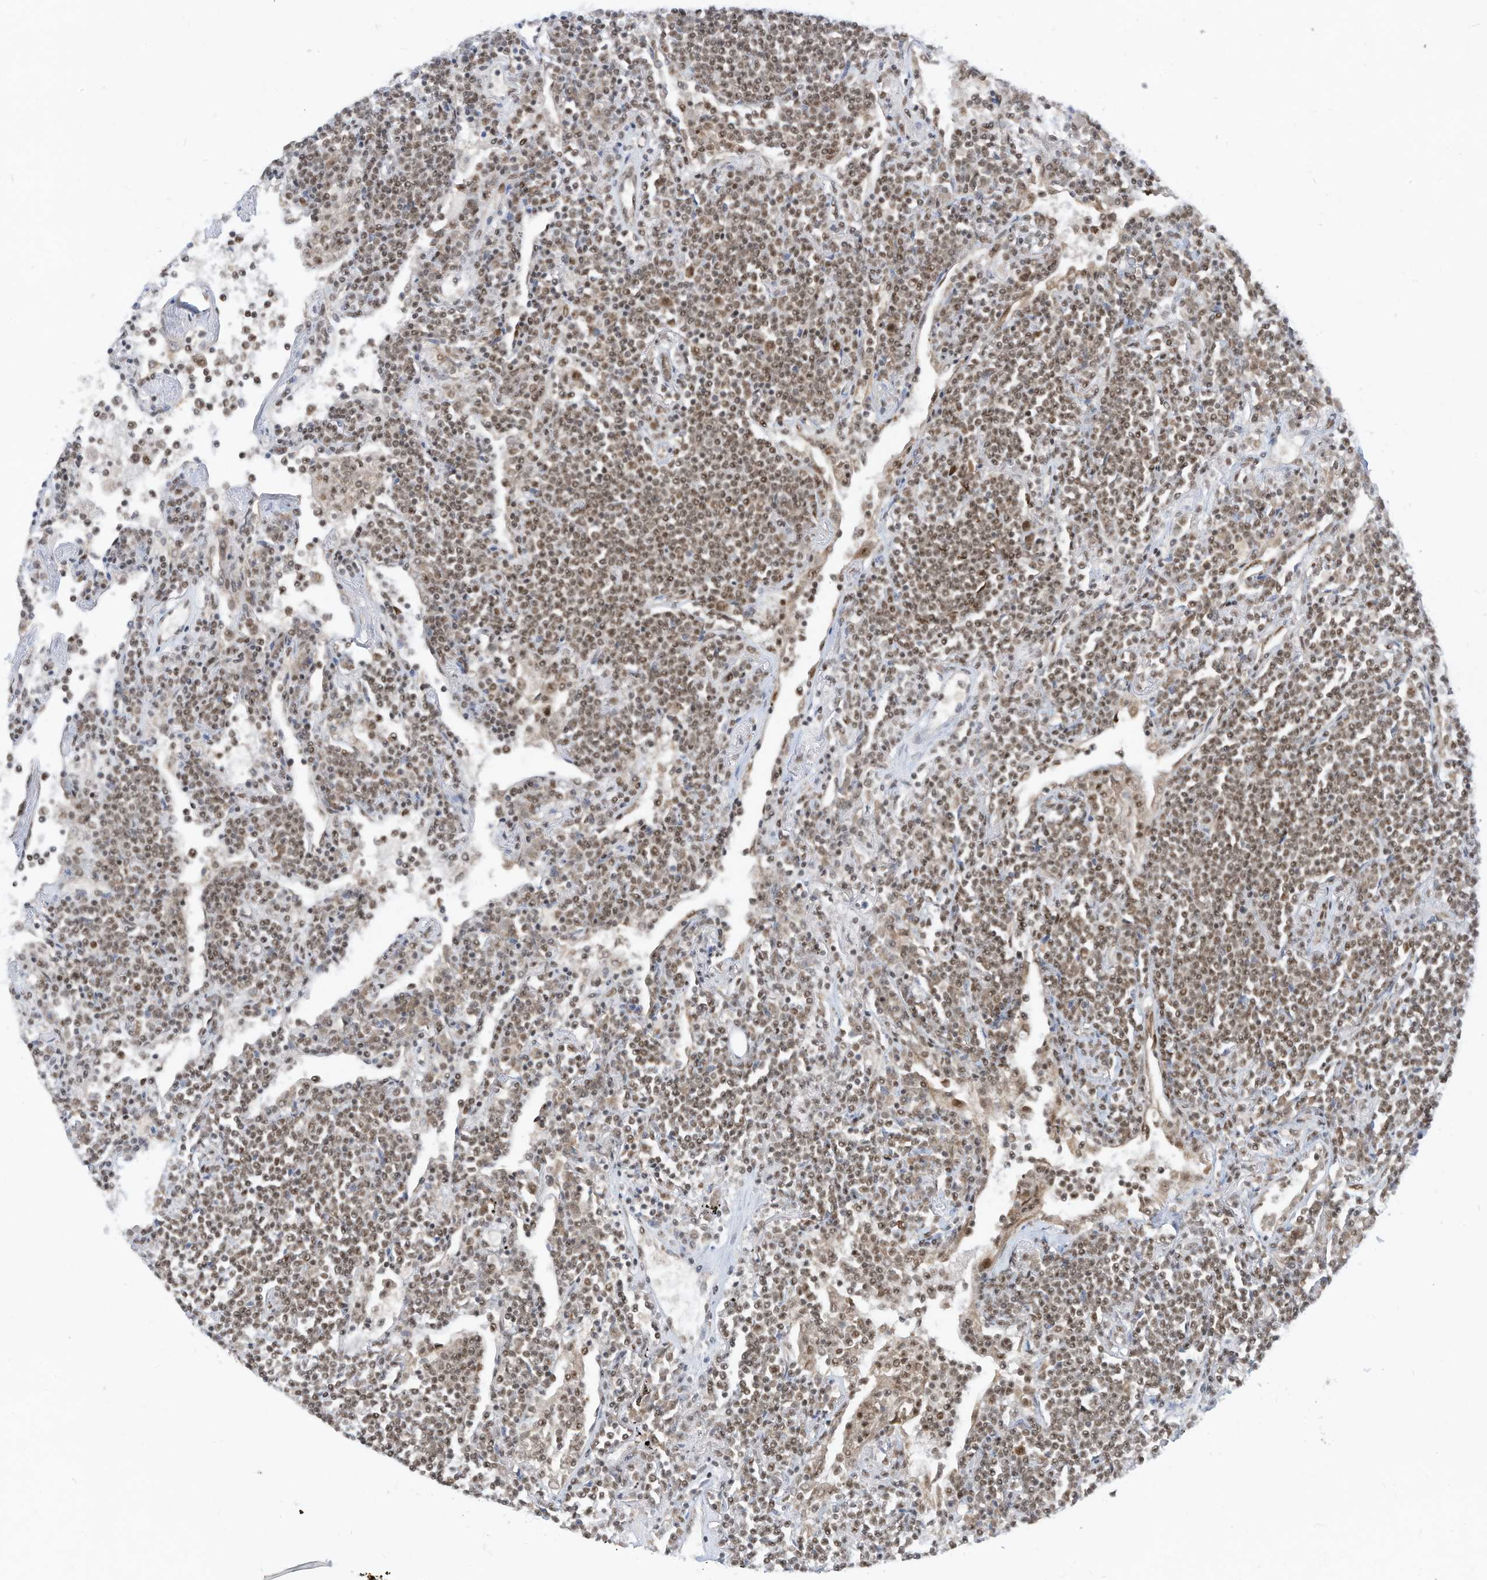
{"staining": {"intensity": "moderate", "quantity": ">75%", "location": "nuclear"}, "tissue": "lymphoma", "cell_type": "Tumor cells", "image_type": "cancer", "snomed": [{"axis": "morphology", "description": "Malignant lymphoma, non-Hodgkin's type, Low grade"}, {"axis": "topography", "description": "Lung"}], "caption": "This image demonstrates IHC staining of low-grade malignant lymphoma, non-Hodgkin's type, with medium moderate nuclear expression in about >75% of tumor cells.", "gene": "AURKAIP1", "patient": {"sex": "female", "age": 71}}